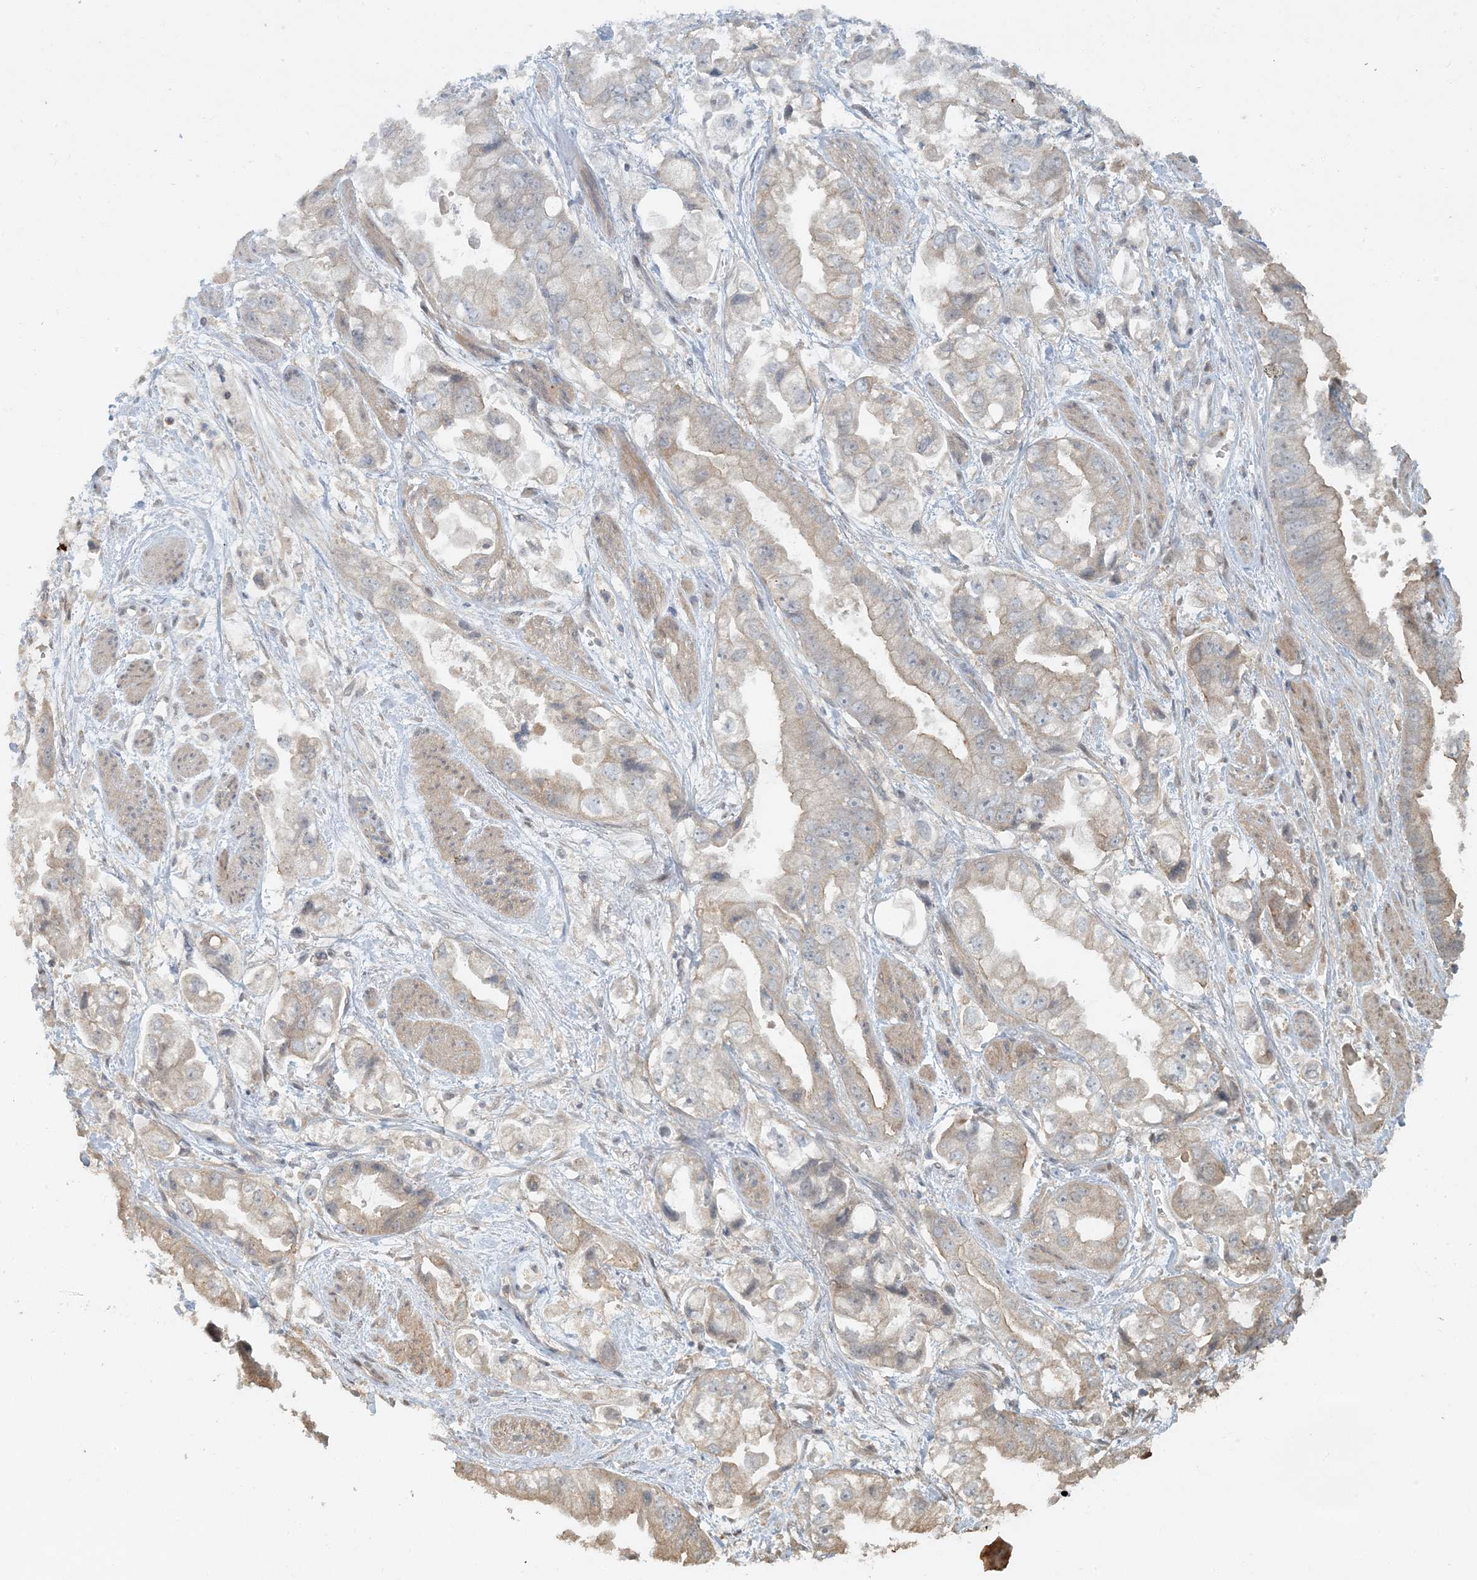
{"staining": {"intensity": "weak", "quantity": ">75%", "location": "cytoplasmic/membranous"}, "tissue": "stomach cancer", "cell_type": "Tumor cells", "image_type": "cancer", "snomed": [{"axis": "morphology", "description": "Adenocarcinoma, NOS"}, {"axis": "topography", "description": "Stomach"}], "caption": "Stomach adenocarcinoma stained for a protein (brown) demonstrates weak cytoplasmic/membranous positive positivity in approximately >75% of tumor cells.", "gene": "AK9", "patient": {"sex": "male", "age": 62}}